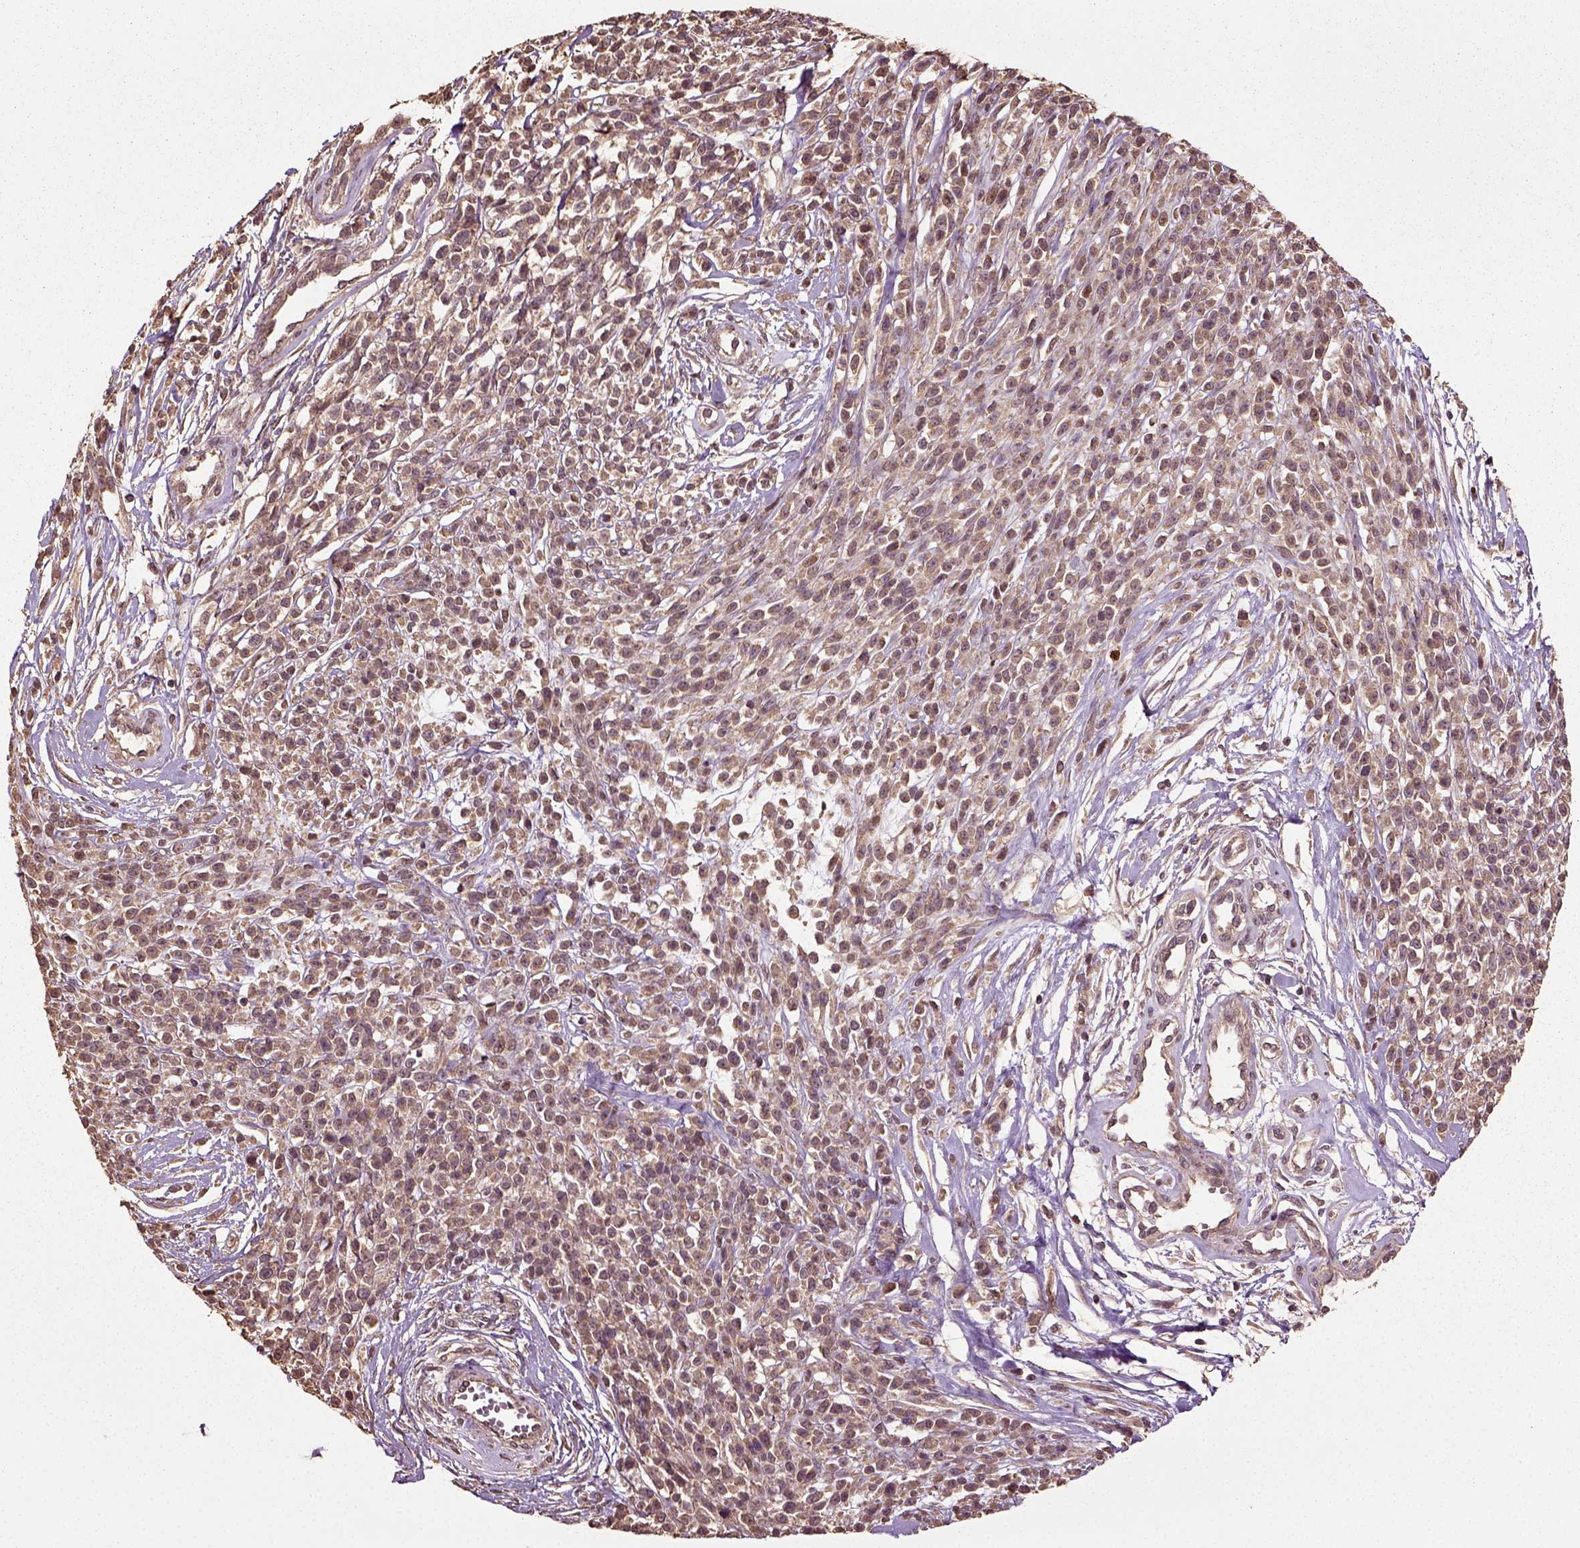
{"staining": {"intensity": "weak", "quantity": ">75%", "location": "cytoplasmic/membranous"}, "tissue": "melanoma", "cell_type": "Tumor cells", "image_type": "cancer", "snomed": [{"axis": "morphology", "description": "Malignant melanoma, NOS"}, {"axis": "topography", "description": "Skin"}, {"axis": "topography", "description": "Skin of trunk"}], "caption": "Malignant melanoma tissue exhibits weak cytoplasmic/membranous positivity in approximately >75% of tumor cells (IHC, brightfield microscopy, high magnification).", "gene": "ERV3-1", "patient": {"sex": "male", "age": 74}}